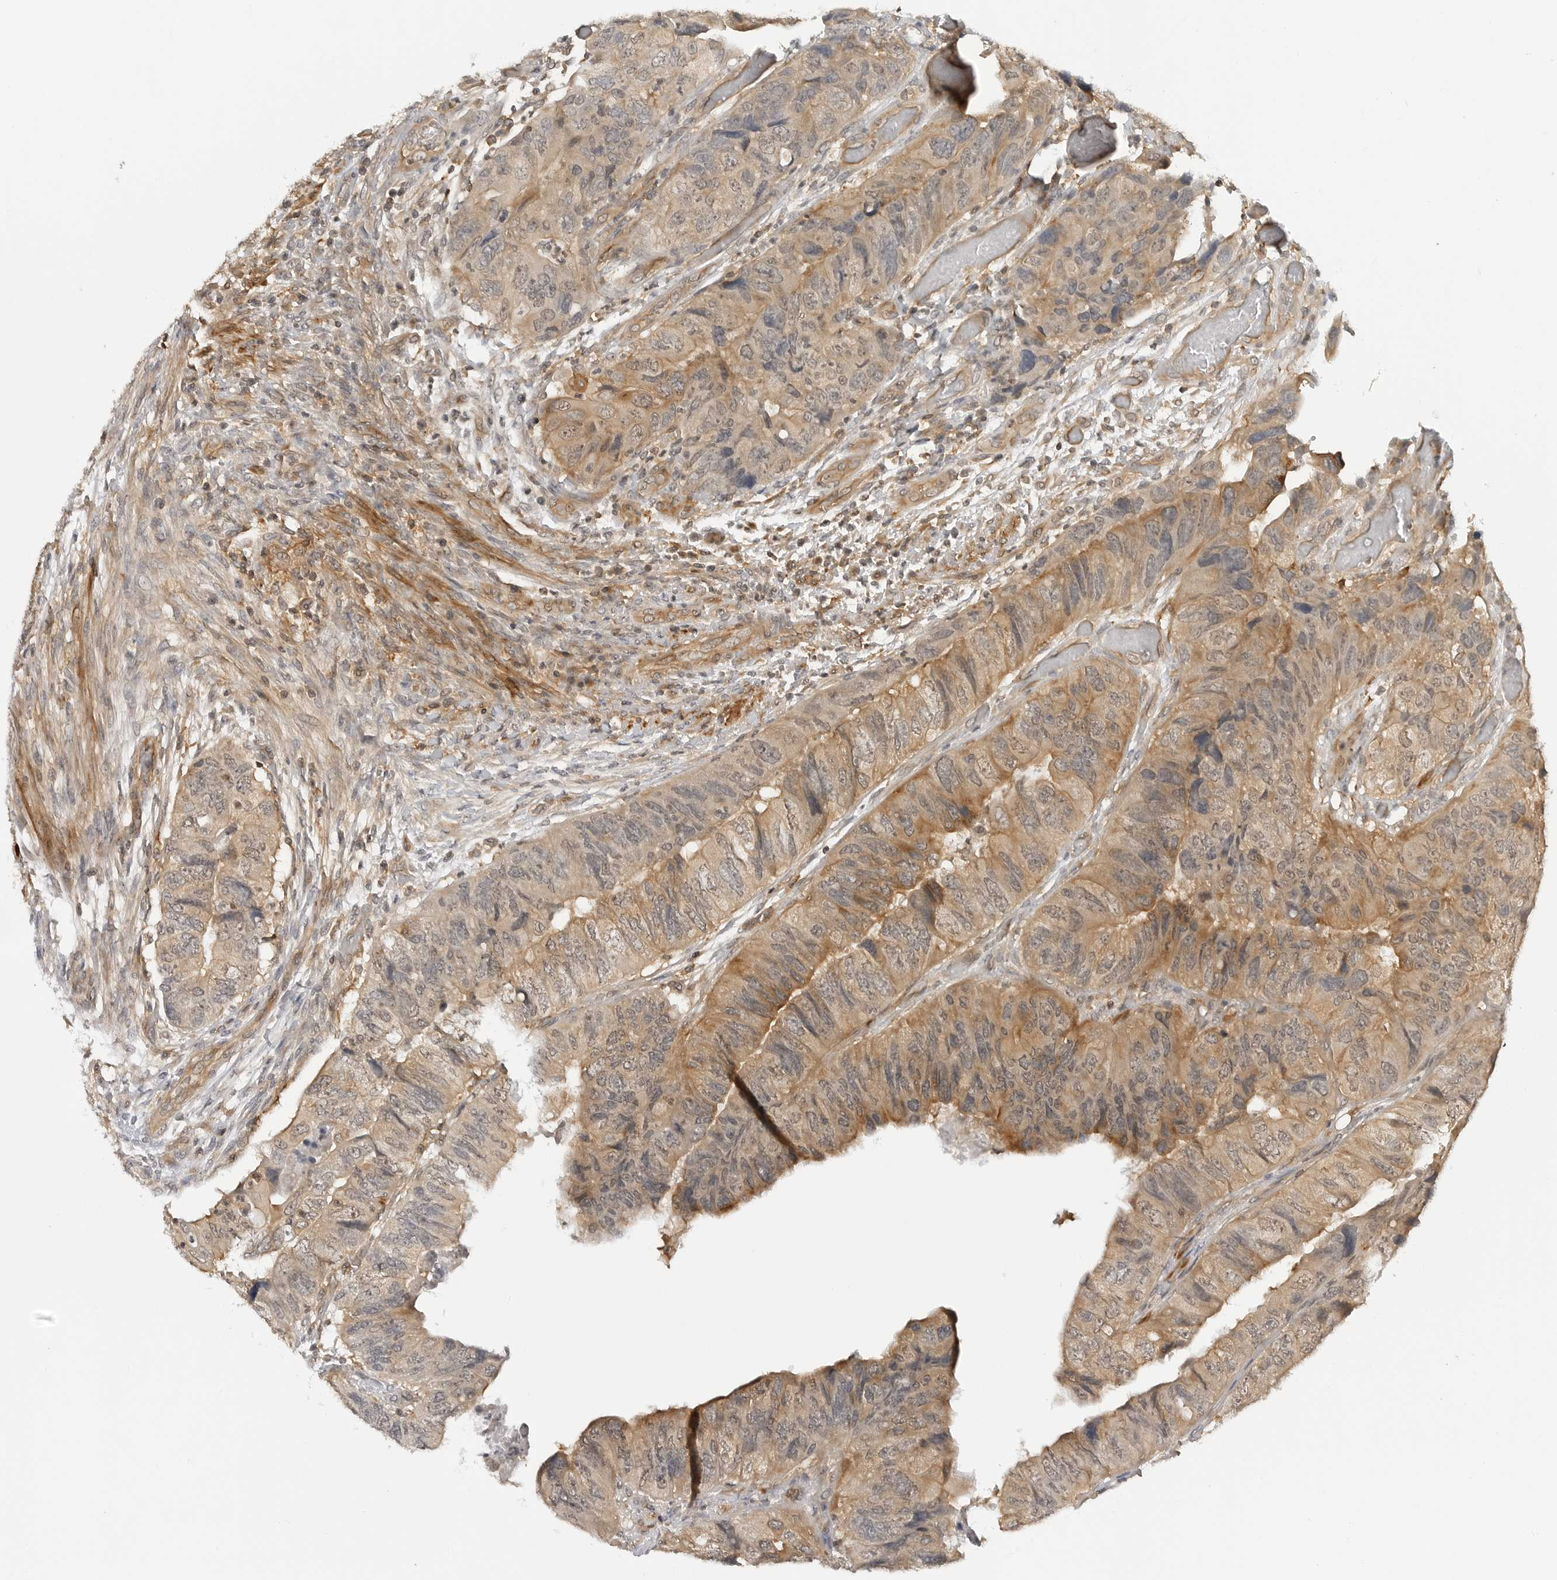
{"staining": {"intensity": "moderate", "quantity": "25%-75%", "location": "cytoplasmic/membranous"}, "tissue": "colorectal cancer", "cell_type": "Tumor cells", "image_type": "cancer", "snomed": [{"axis": "morphology", "description": "Adenocarcinoma, NOS"}, {"axis": "topography", "description": "Rectum"}], "caption": "Protein staining by immunohistochemistry shows moderate cytoplasmic/membranous positivity in about 25%-75% of tumor cells in colorectal adenocarcinoma. Nuclei are stained in blue.", "gene": "MAP2K5", "patient": {"sex": "male", "age": 63}}